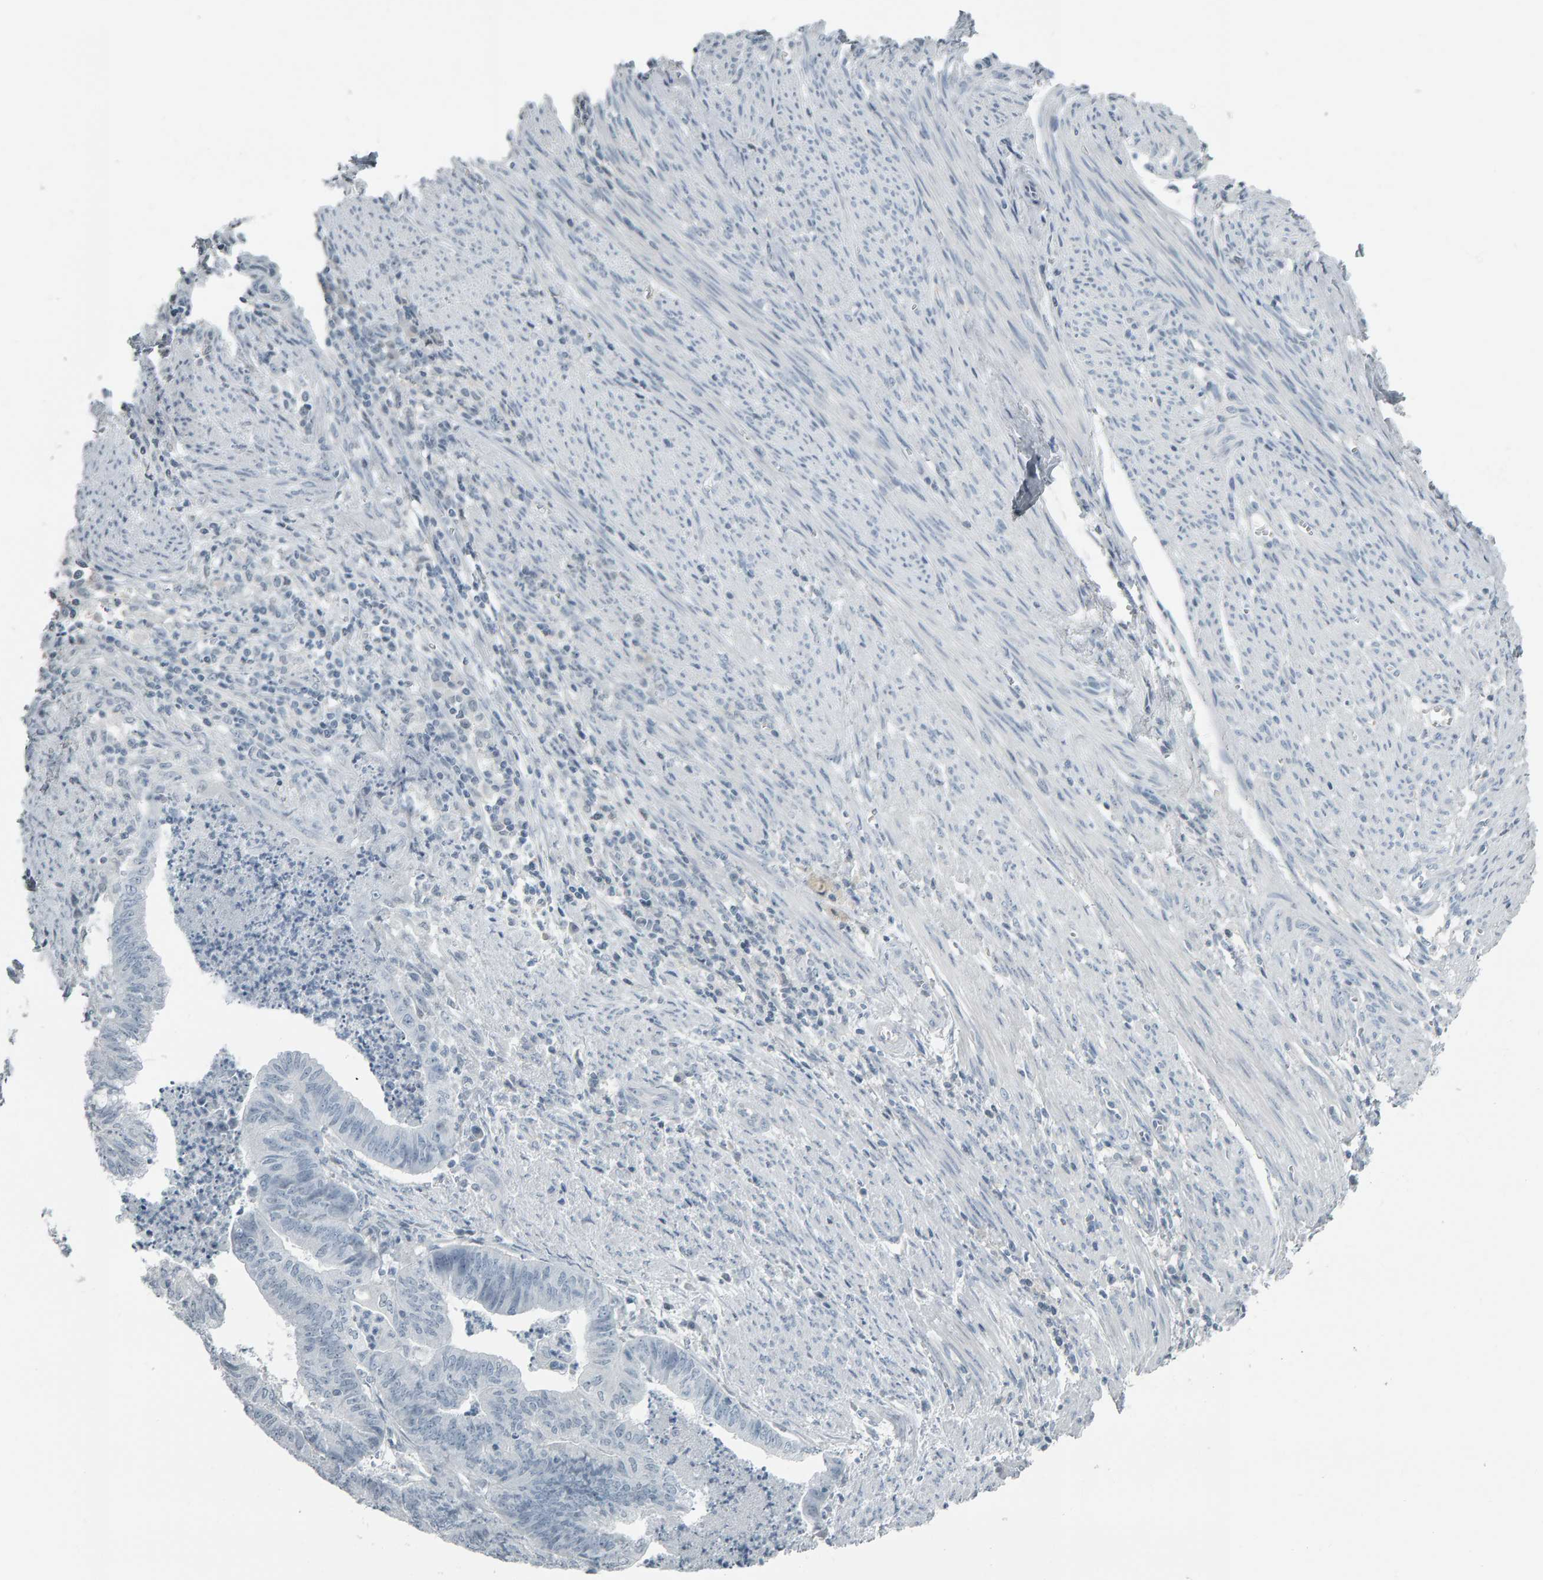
{"staining": {"intensity": "negative", "quantity": "none", "location": "none"}, "tissue": "endometrial cancer", "cell_type": "Tumor cells", "image_type": "cancer", "snomed": [{"axis": "morphology", "description": "Polyp, NOS"}, {"axis": "morphology", "description": "Adenocarcinoma, NOS"}, {"axis": "morphology", "description": "Adenoma, NOS"}, {"axis": "topography", "description": "Endometrium"}], "caption": "Photomicrograph shows no protein expression in tumor cells of endometrial adenoma tissue. The staining was performed using DAB (3,3'-diaminobenzidine) to visualize the protein expression in brown, while the nuclei were stained in blue with hematoxylin (Magnification: 20x).", "gene": "PYY", "patient": {"sex": "female", "age": 79}}